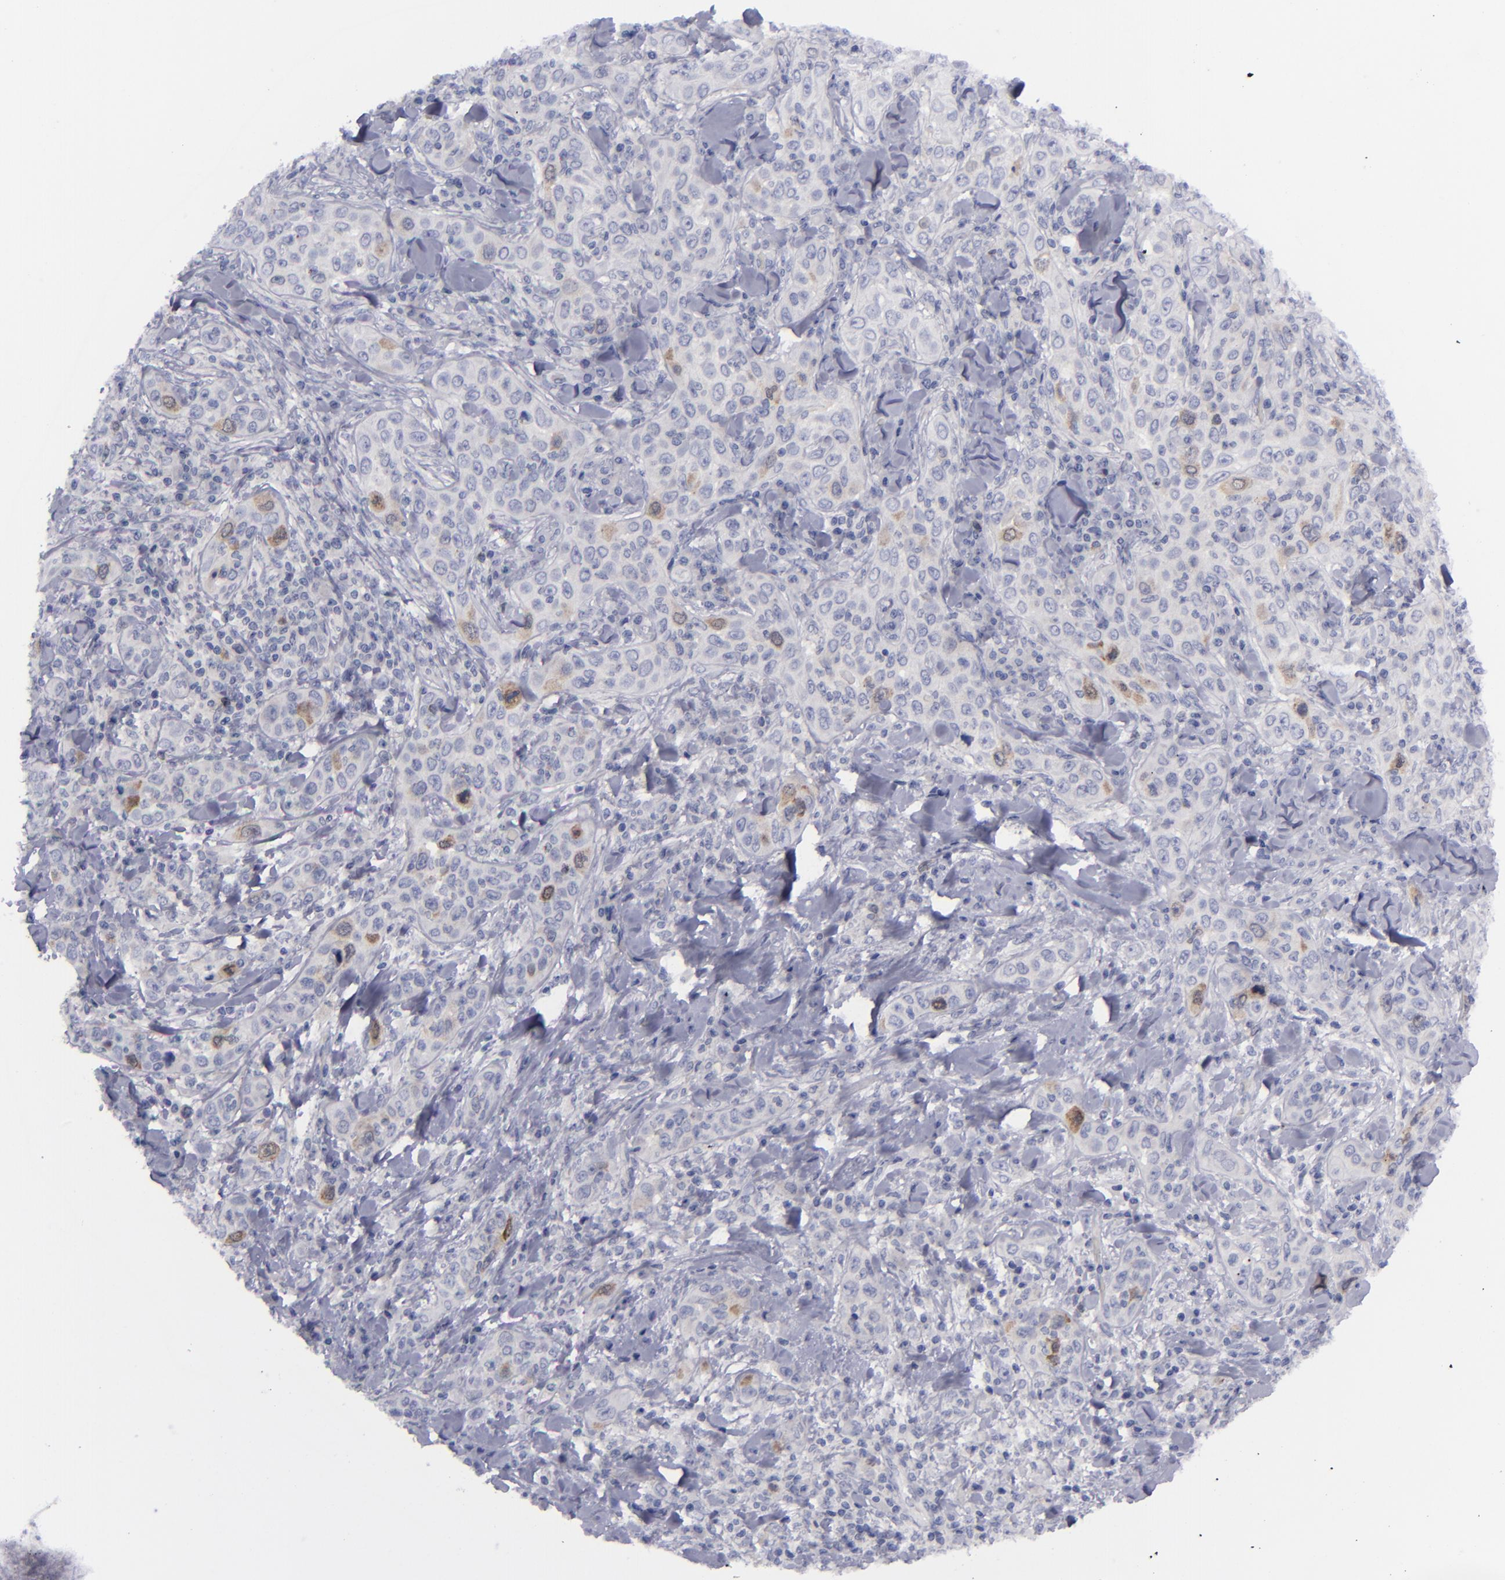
{"staining": {"intensity": "weak", "quantity": "<25%", "location": "cytoplasmic/membranous,nuclear"}, "tissue": "skin cancer", "cell_type": "Tumor cells", "image_type": "cancer", "snomed": [{"axis": "morphology", "description": "Squamous cell carcinoma, NOS"}, {"axis": "topography", "description": "Skin"}], "caption": "Tumor cells are negative for brown protein staining in skin cancer (squamous cell carcinoma).", "gene": "AURKA", "patient": {"sex": "male", "age": 84}}